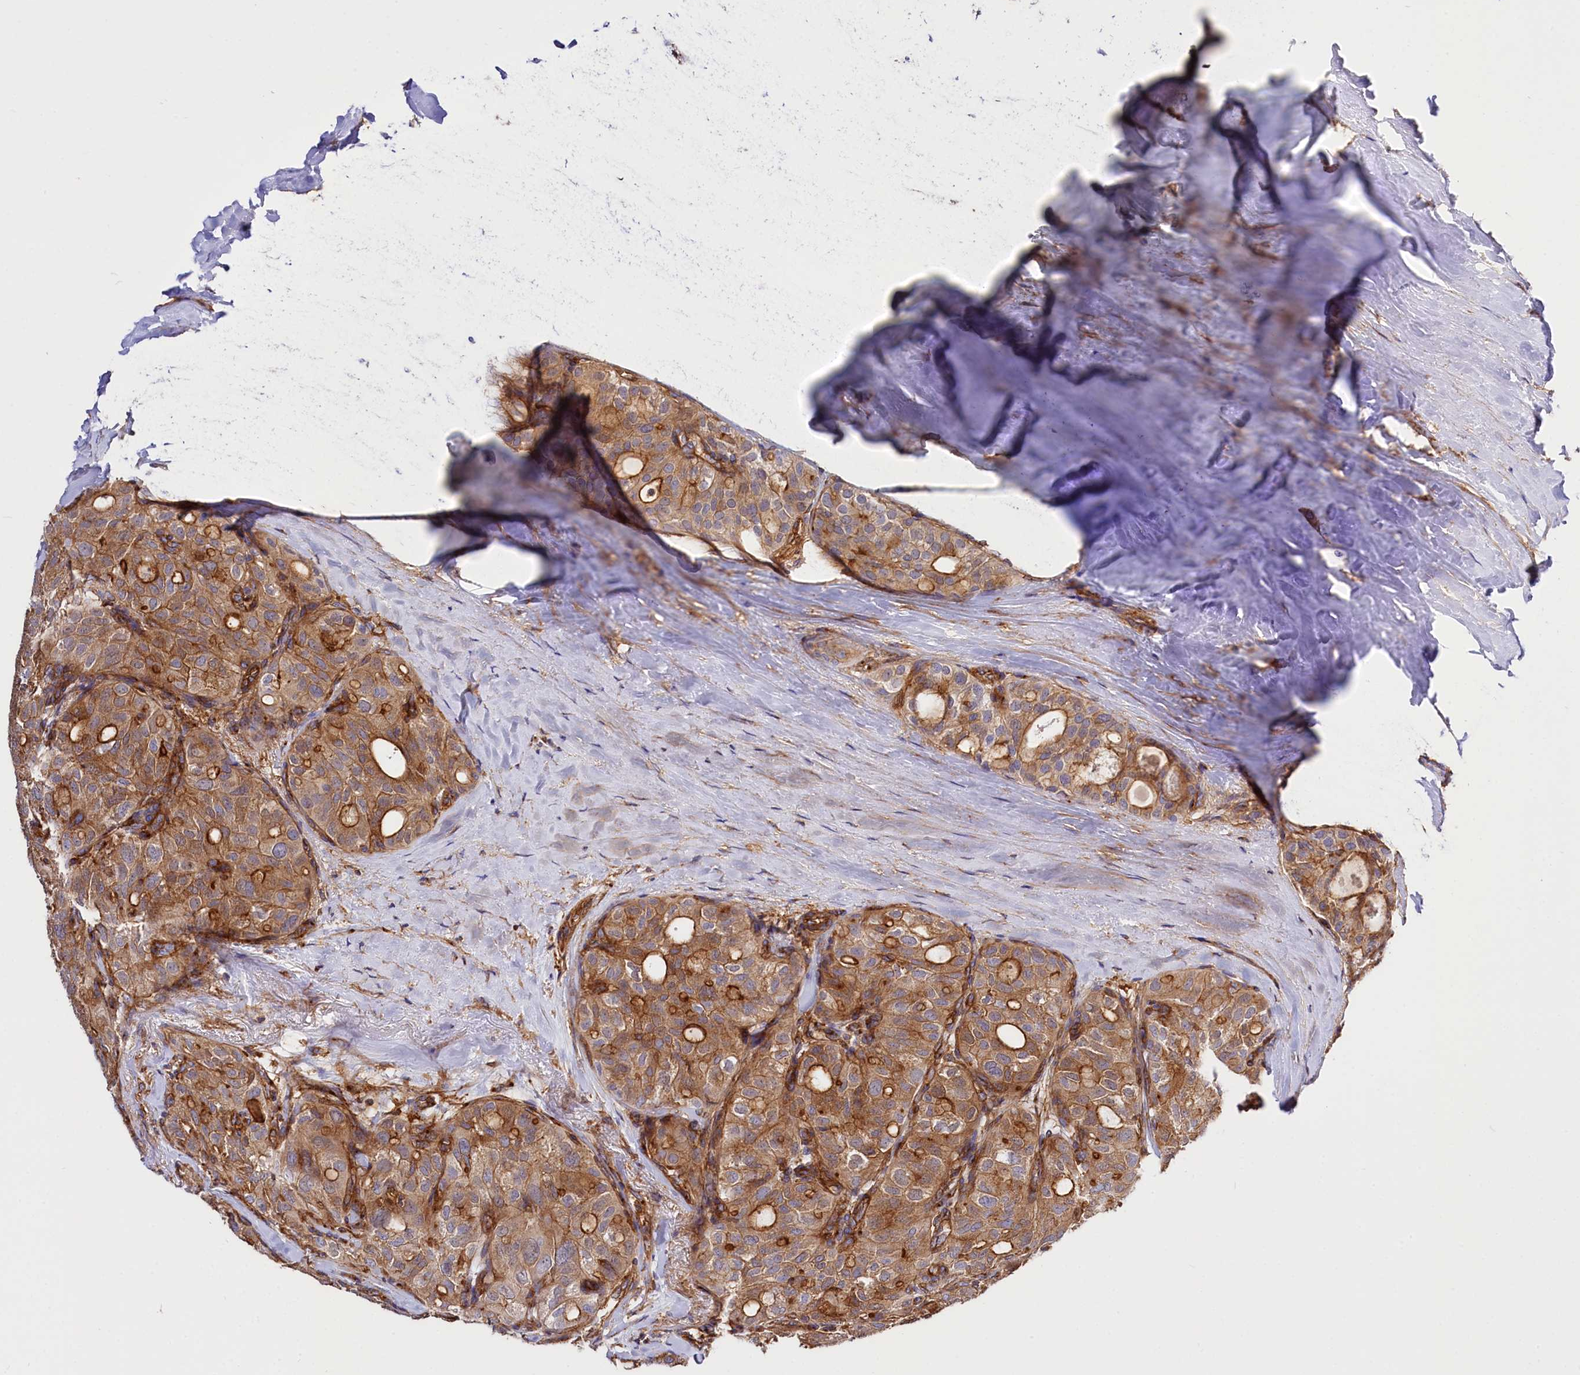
{"staining": {"intensity": "strong", "quantity": ">75%", "location": "cytoplasmic/membranous"}, "tissue": "thyroid cancer", "cell_type": "Tumor cells", "image_type": "cancer", "snomed": [{"axis": "morphology", "description": "Follicular adenoma carcinoma, NOS"}, {"axis": "topography", "description": "Thyroid gland"}], "caption": "There is high levels of strong cytoplasmic/membranous expression in tumor cells of thyroid follicular adenoma carcinoma, as demonstrated by immunohistochemical staining (brown color).", "gene": "ANO6", "patient": {"sex": "male", "age": 75}}